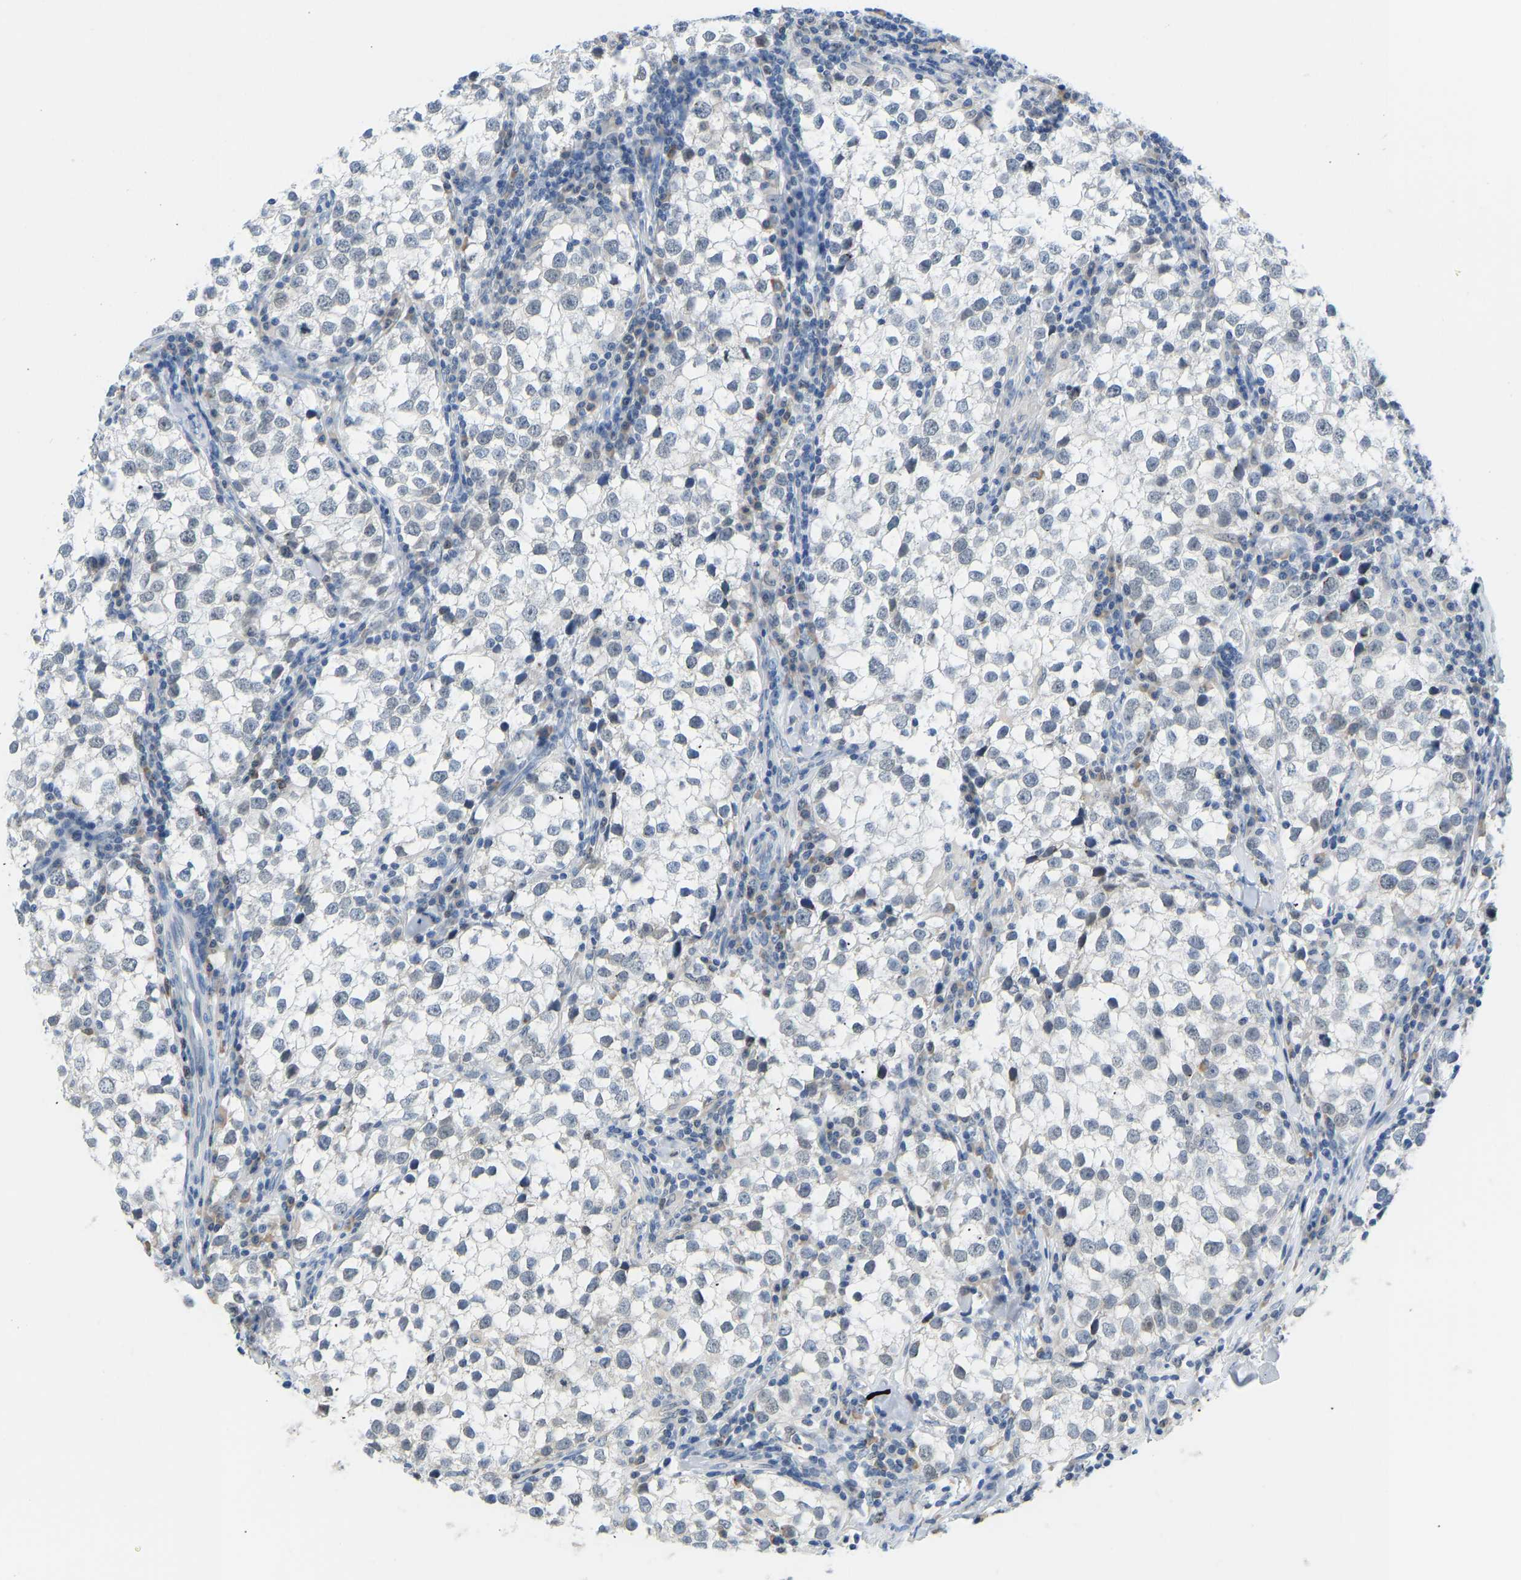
{"staining": {"intensity": "negative", "quantity": "none", "location": "none"}, "tissue": "testis cancer", "cell_type": "Tumor cells", "image_type": "cancer", "snomed": [{"axis": "morphology", "description": "Seminoma, NOS"}, {"axis": "morphology", "description": "Carcinoma, Embryonal, NOS"}, {"axis": "topography", "description": "Testis"}], "caption": "Immunohistochemical staining of human seminoma (testis) displays no significant positivity in tumor cells.", "gene": "VRK1", "patient": {"sex": "male", "age": 36}}